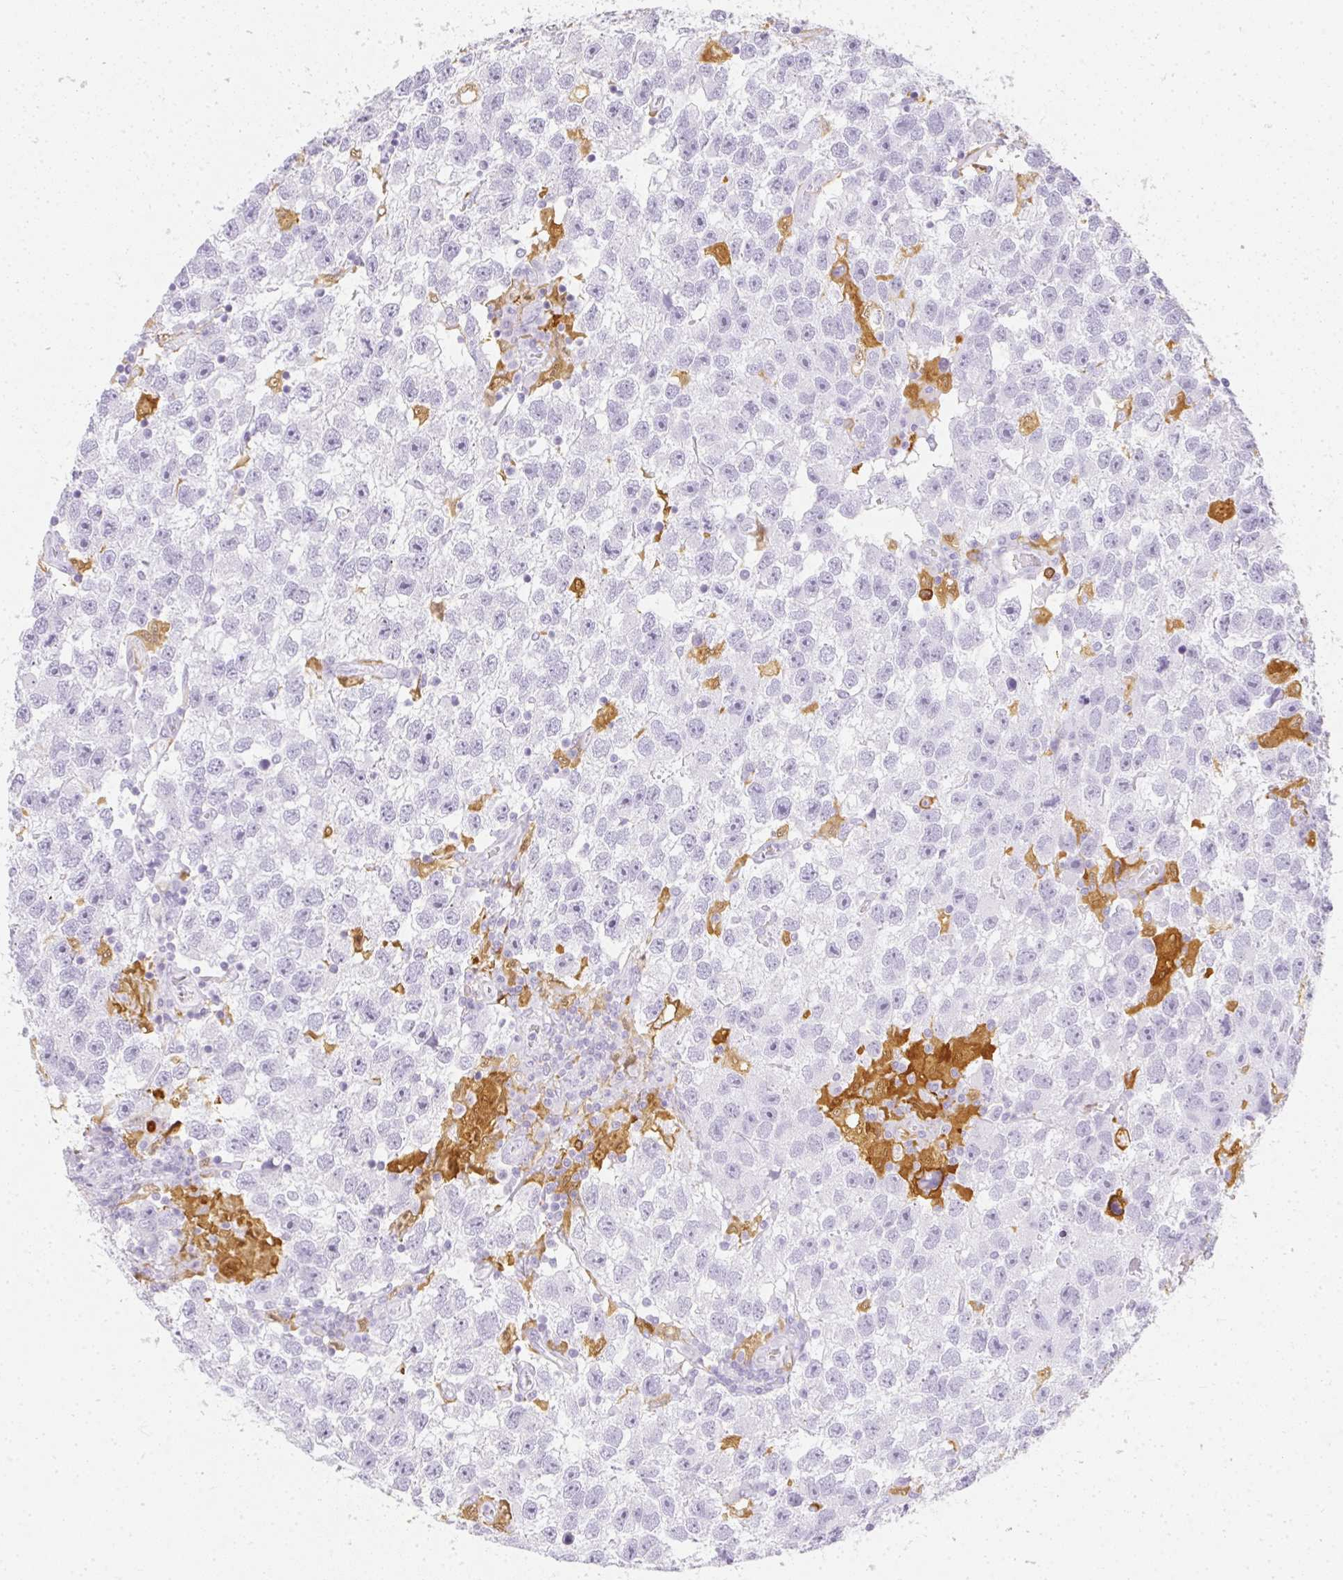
{"staining": {"intensity": "negative", "quantity": "none", "location": "none"}, "tissue": "testis cancer", "cell_type": "Tumor cells", "image_type": "cancer", "snomed": [{"axis": "morphology", "description": "Seminoma, NOS"}, {"axis": "topography", "description": "Testis"}], "caption": "DAB (3,3'-diaminobenzidine) immunohistochemical staining of human testis seminoma demonstrates no significant positivity in tumor cells. The staining was performed using DAB to visualize the protein expression in brown, while the nuclei were stained in blue with hematoxylin (Magnification: 20x).", "gene": "HK3", "patient": {"sex": "male", "age": 26}}